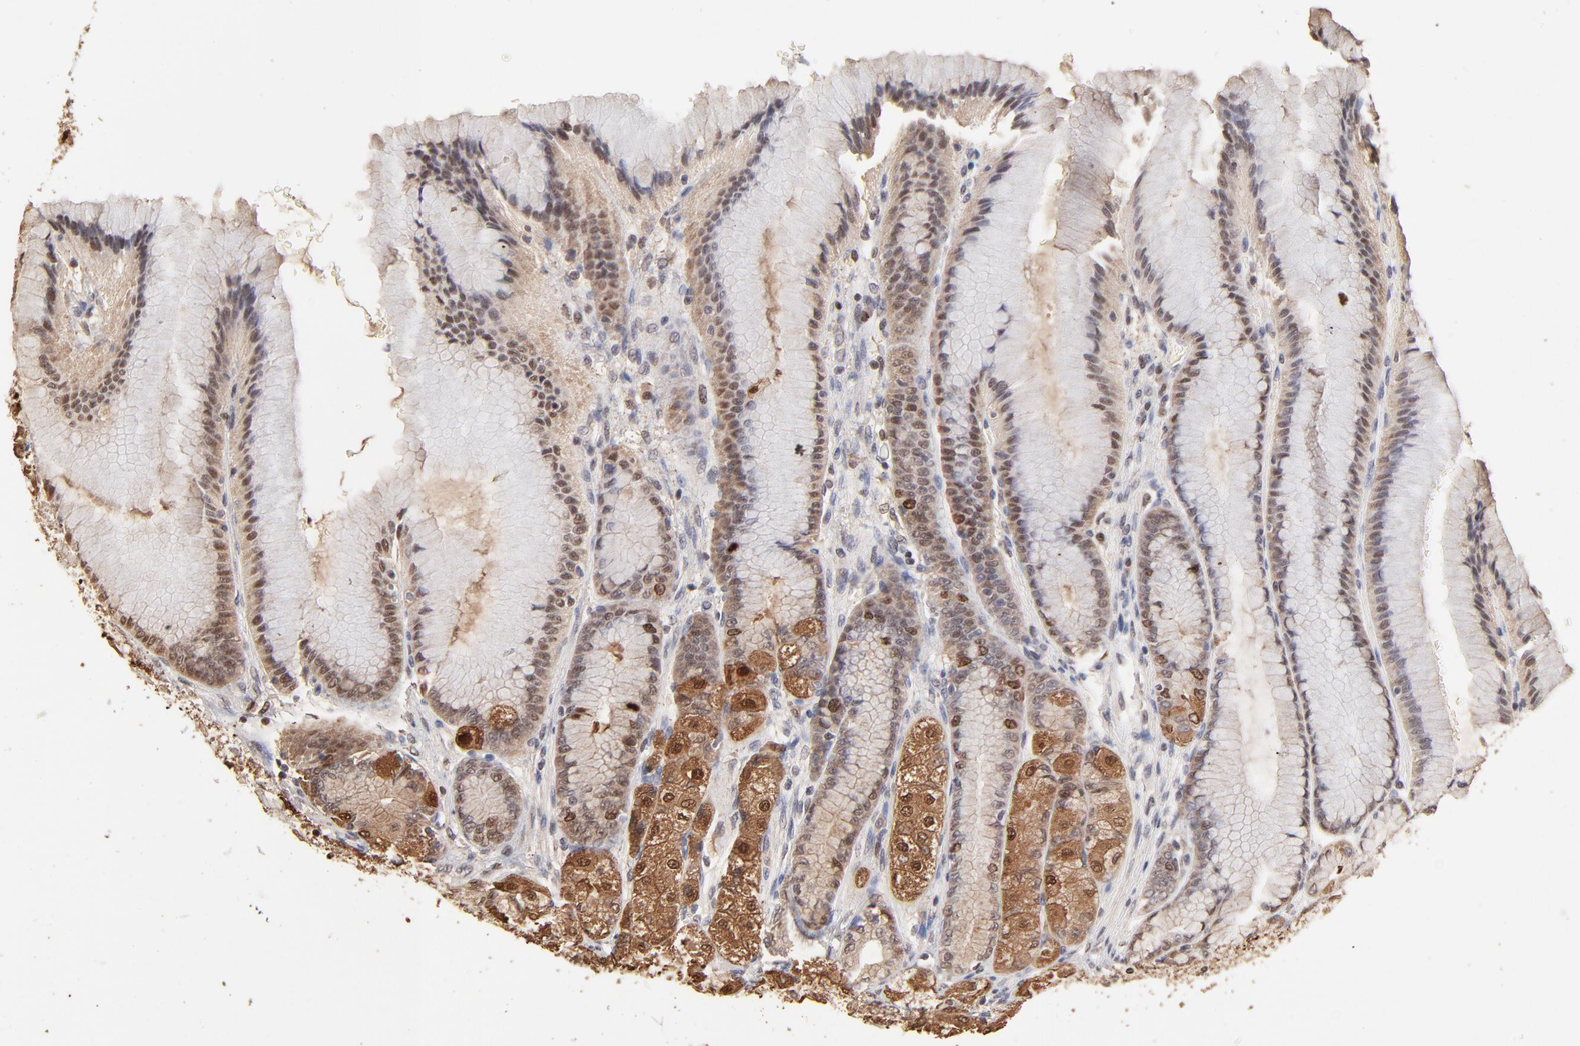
{"staining": {"intensity": "moderate", "quantity": "25%-75%", "location": "cytoplasmic/membranous,nuclear"}, "tissue": "stomach", "cell_type": "Glandular cells", "image_type": "normal", "snomed": [{"axis": "morphology", "description": "Normal tissue, NOS"}, {"axis": "morphology", "description": "Adenocarcinoma, NOS"}, {"axis": "topography", "description": "Stomach"}, {"axis": "topography", "description": "Stomach, lower"}], "caption": "Immunohistochemical staining of benign stomach displays medium levels of moderate cytoplasmic/membranous,nuclear expression in about 25%-75% of glandular cells.", "gene": "BIRC5", "patient": {"sex": "female", "age": 65}}